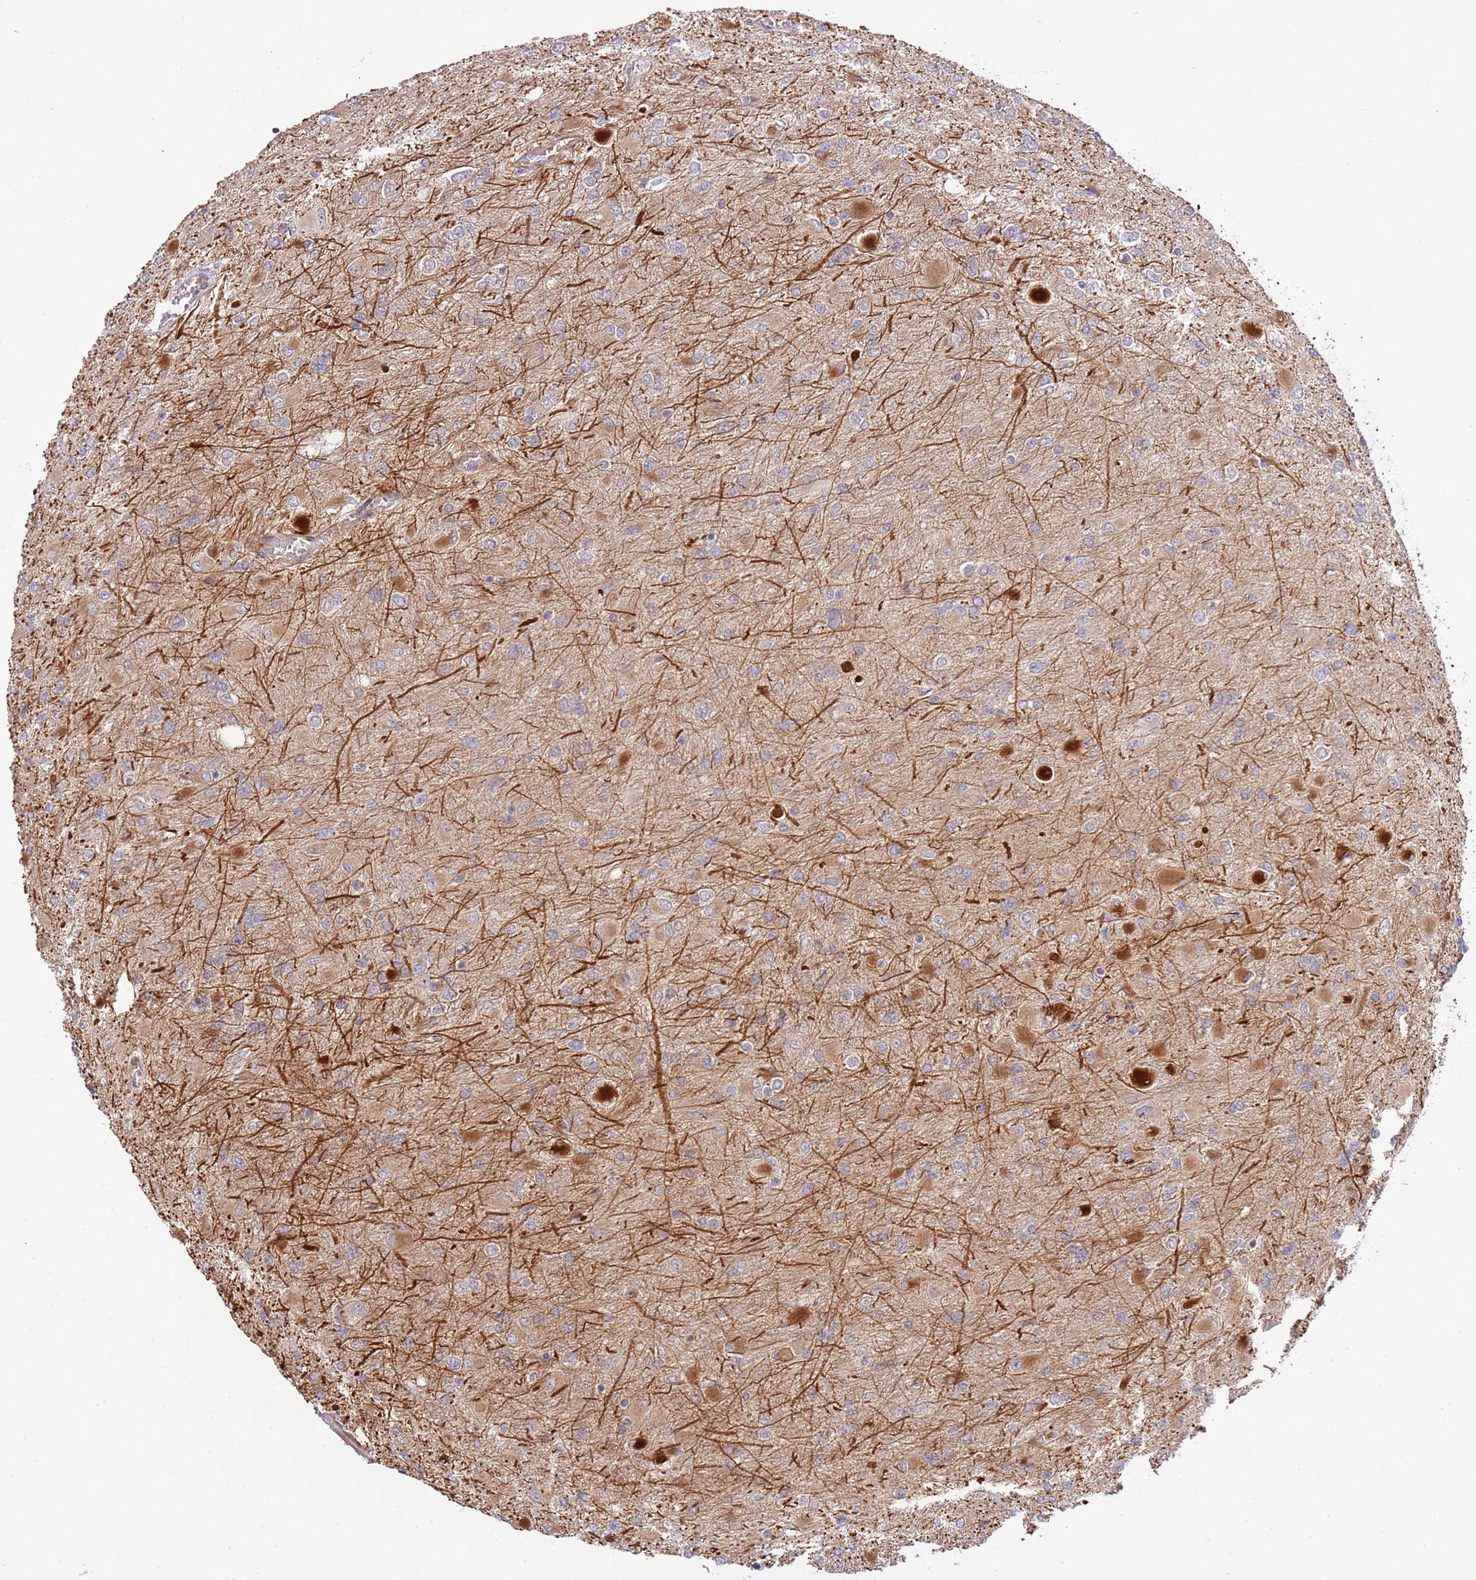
{"staining": {"intensity": "strong", "quantity": "<25%", "location": "cytoplasmic/membranous"}, "tissue": "glioma", "cell_type": "Tumor cells", "image_type": "cancer", "snomed": [{"axis": "morphology", "description": "Glioma, malignant, High grade"}, {"axis": "topography", "description": "Cerebral cortex"}], "caption": "Immunohistochemical staining of malignant high-grade glioma demonstrates medium levels of strong cytoplasmic/membranous protein staining in about <25% of tumor cells. (brown staining indicates protein expression, while blue staining denotes nuclei).", "gene": "NEK3", "patient": {"sex": "female", "age": 36}}